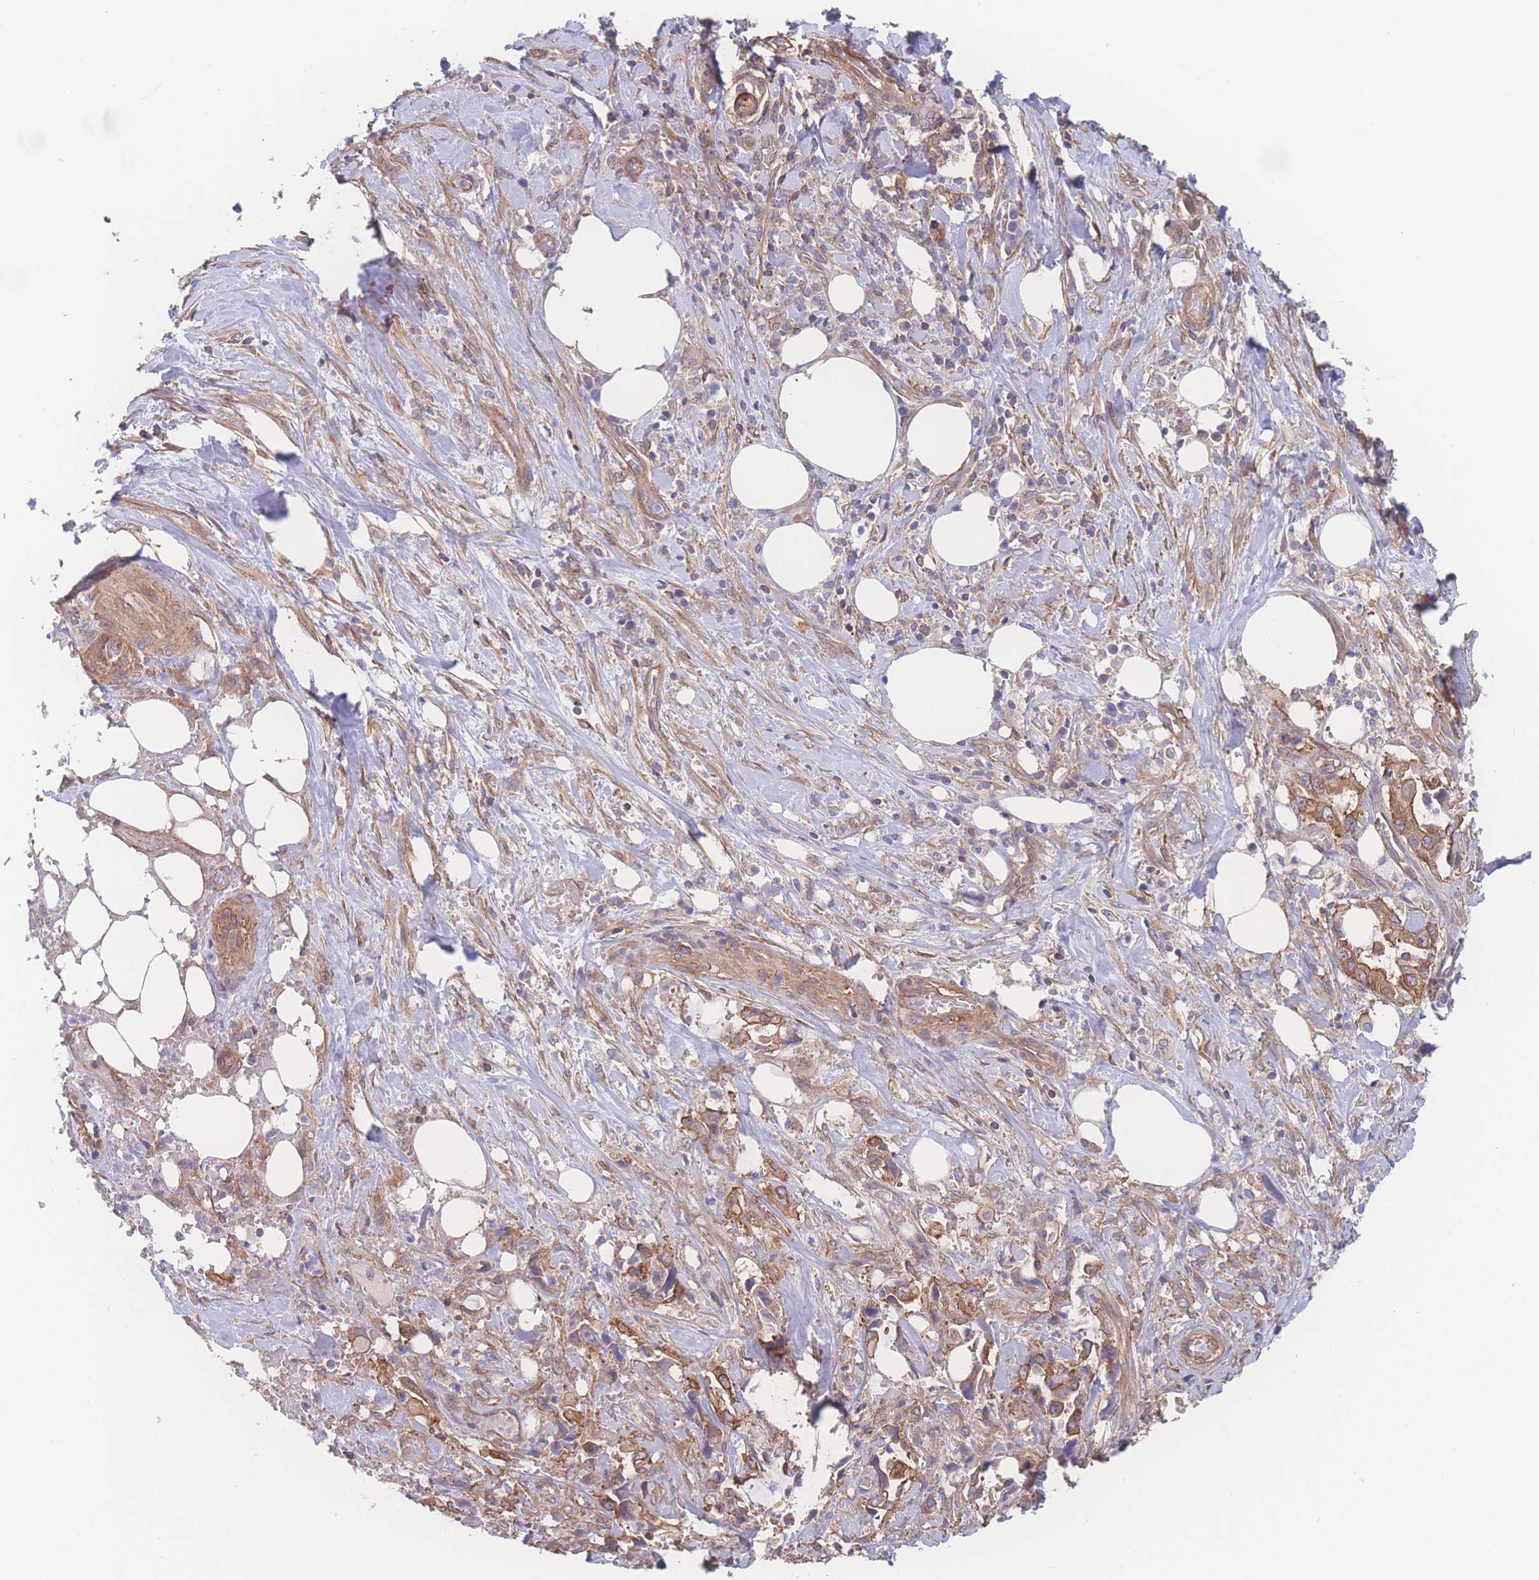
{"staining": {"intensity": "moderate", "quantity": ">75%", "location": "cytoplasmic/membranous"}, "tissue": "pancreatic cancer", "cell_type": "Tumor cells", "image_type": "cancer", "snomed": [{"axis": "morphology", "description": "Adenocarcinoma, NOS"}, {"axis": "topography", "description": "Pancreas"}], "caption": "This image demonstrates pancreatic adenocarcinoma stained with immunohistochemistry to label a protein in brown. The cytoplasmic/membranous of tumor cells show moderate positivity for the protein. Nuclei are counter-stained blue.", "gene": "CFAP97", "patient": {"sex": "female", "age": 61}}